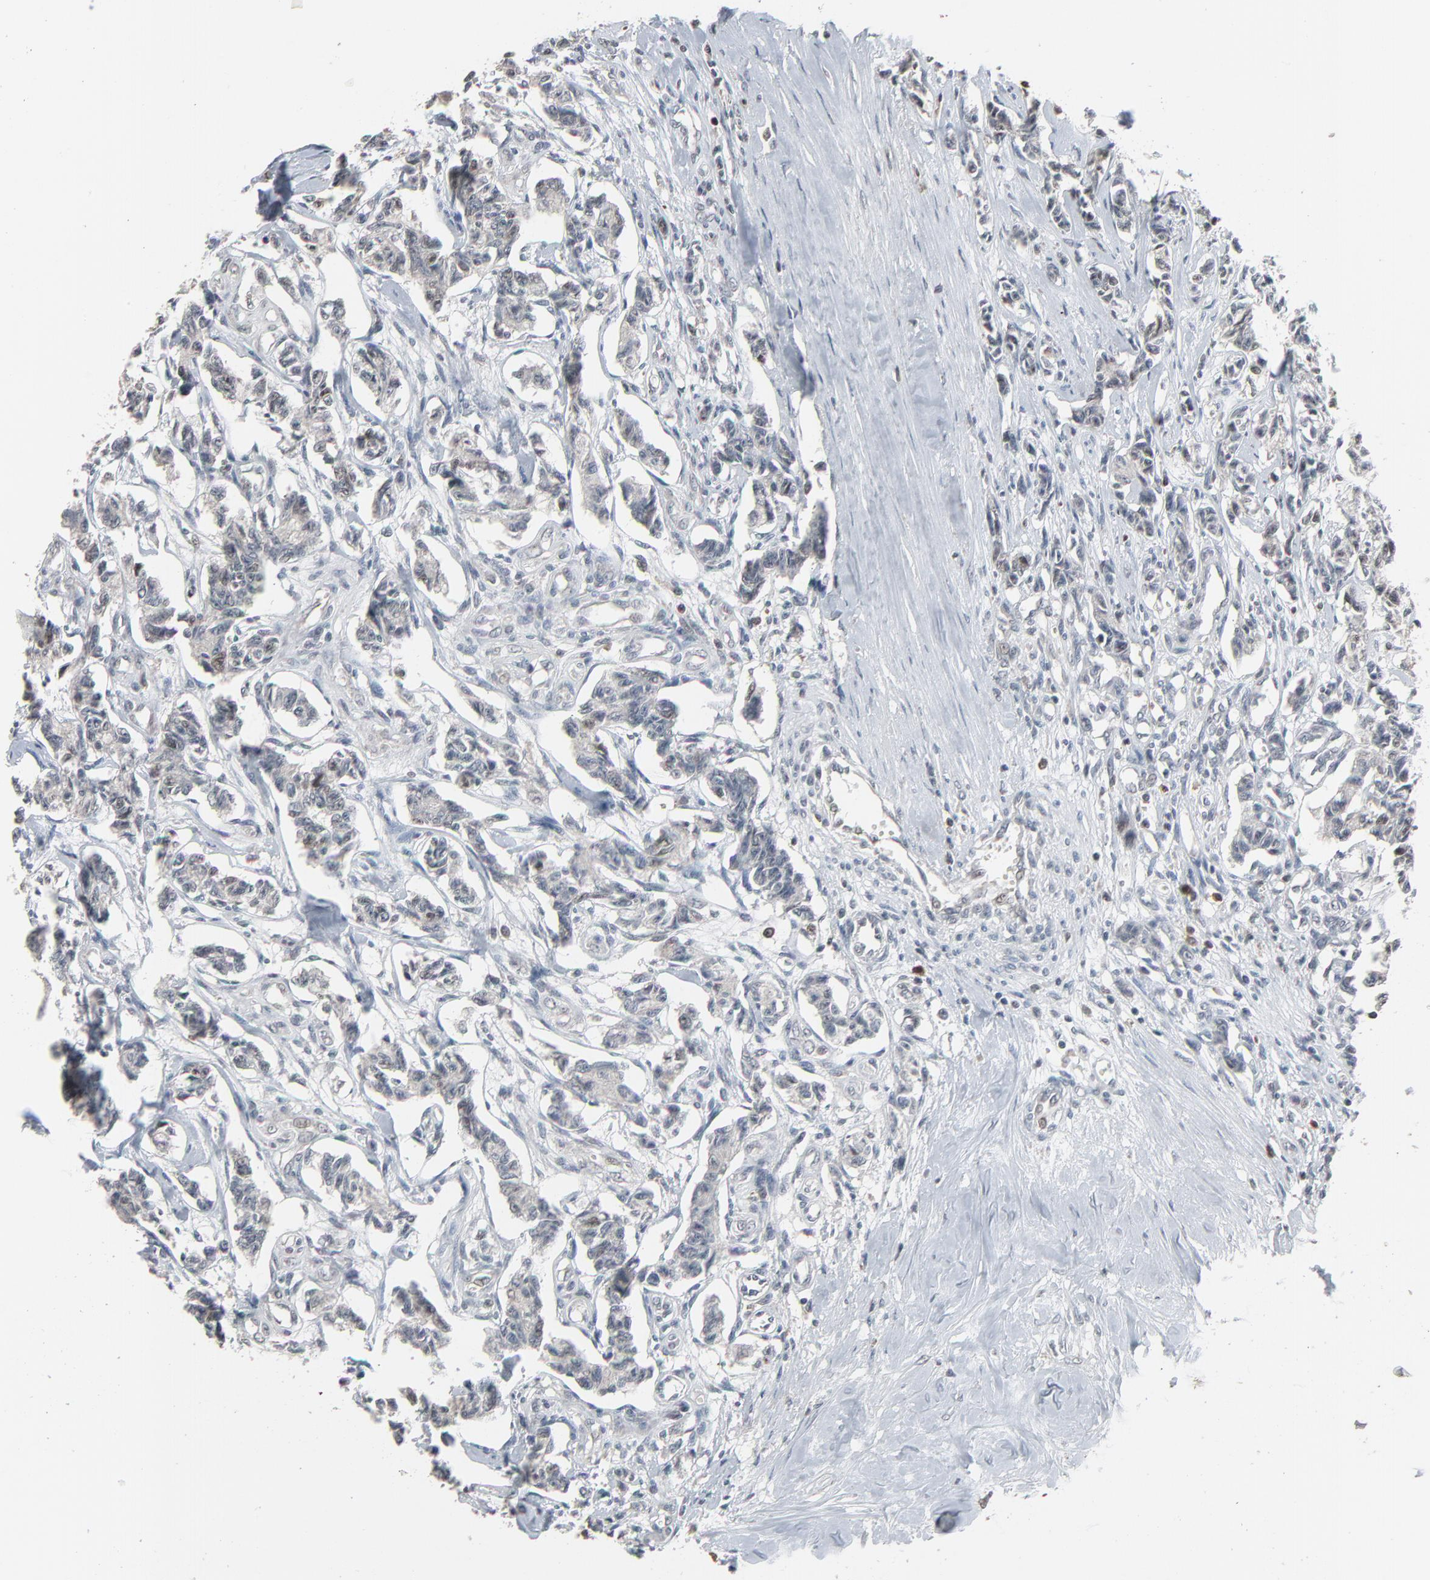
{"staining": {"intensity": "negative", "quantity": "none", "location": "none"}, "tissue": "renal cancer", "cell_type": "Tumor cells", "image_type": "cancer", "snomed": [{"axis": "morphology", "description": "Carcinoid, malignant, NOS"}, {"axis": "topography", "description": "Kidney"}], "caption": "DAB (3,3'-diaminobenzidine) immunohistochemical staining of human renal carcinoid (malignant) exhibits no significant staining in tumor cells. (DAB immunohistochemistry (IHC), high magnification).", "gene": "DOCK8", "patient": {"sex": "female", "age": 41}}